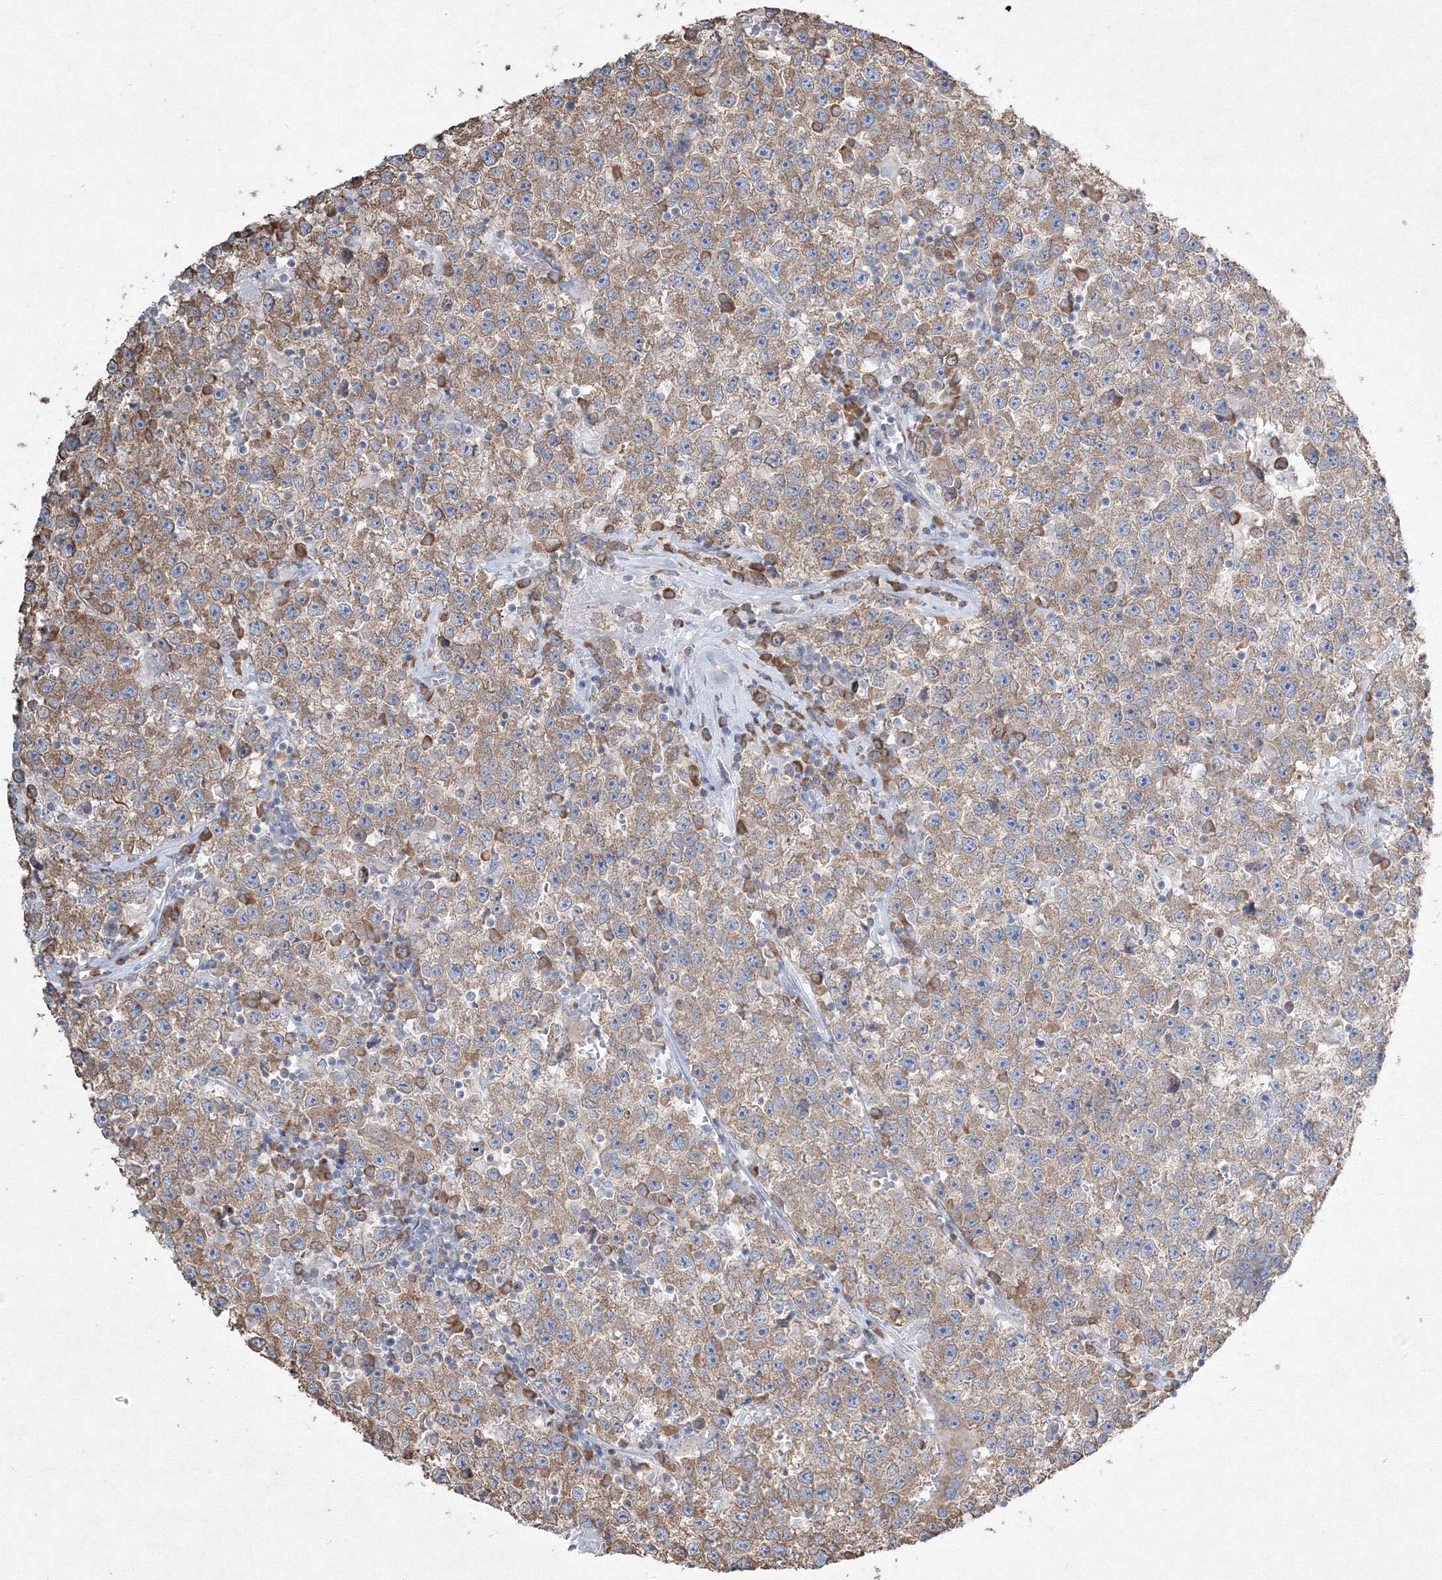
{"staining": {"intensity": "moderate", "quantity": ">75%", "location": "cytoplasmic/membranous"}, "tissue": "testis cancer", "cell_type": "Tumor cells", "image_type": "cancer", "snomed": [{"axis": "morphology", "description": "Seminoma, NOS"}, {"axis": "topography", "description": "Testis"}], "caption": "Protein positivity by IHC exhibits moderate cytoplasmic/membranous staining in about >75% of tumor cells in testis cancer.", "gene": "FBXL8", "patient": {"sex": "male", "age": 22}}